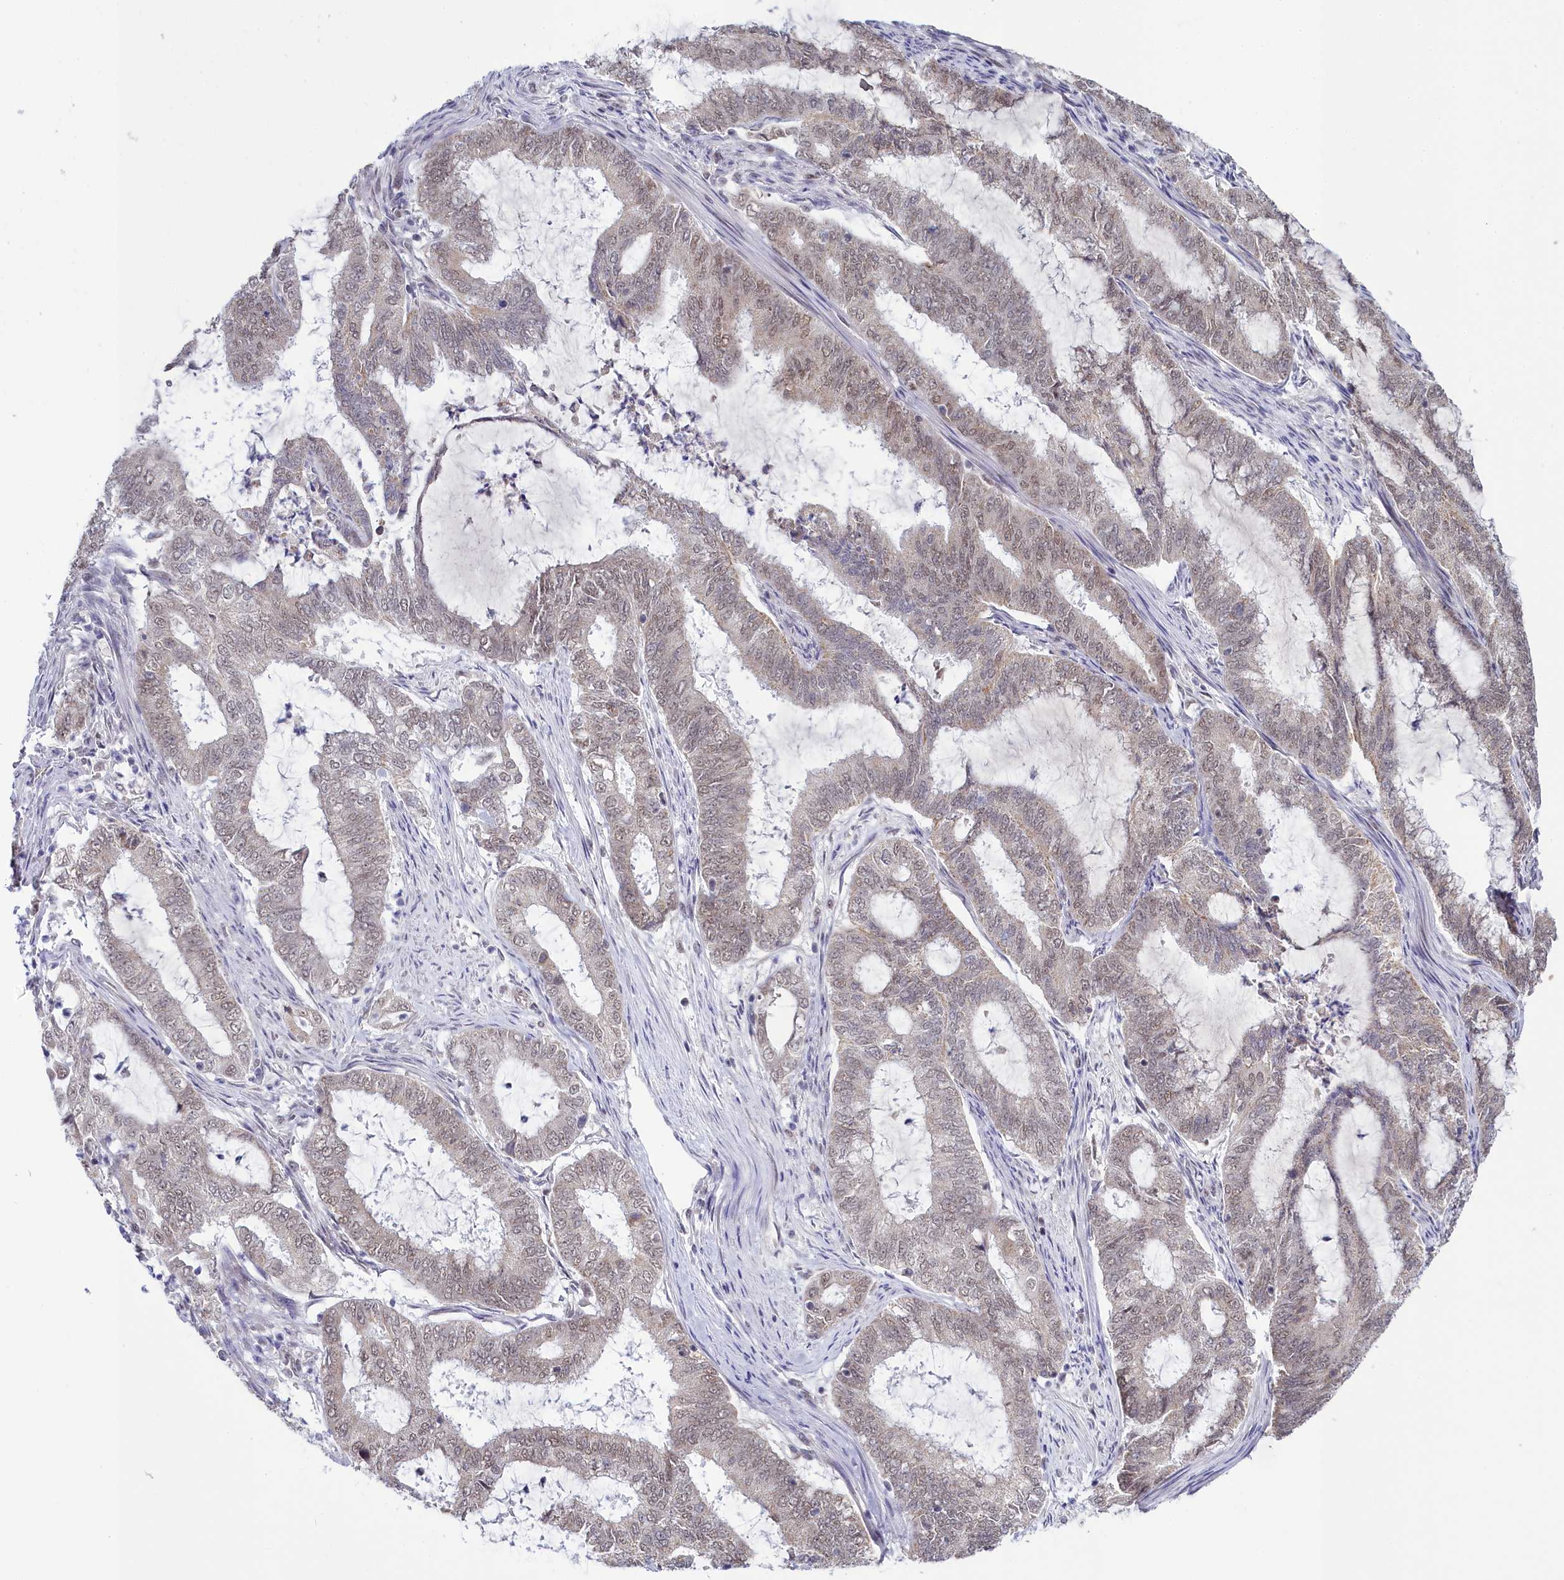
{"staining": {"intensity": "weak", "quantity": "25%-75%", "location": "nuclear"}, "tissue": "endometrial cancer", "cell_type": "Tumor cells", "image_type": "cancer", "snomed": [{"axis": "morphology", "description": "Adenocarcinoma, NOS"}, {"axis": "topography", "description": "Endometrium"}], "caption": "Immunohistochemistry staining of endometrial cancer, which demonstrates low levels of weak nuclear positivity in approximately 25%-75% of tumor cells indicating weak nuclear protein staining. The staining was performed using DAB (3,3'-diaminobenzidine) (brown) for protein detection and nuclei were counterstained in hematoxylin (blue).", "gene": "PPHLN1", "patient": {"sex": "female", "age": 51}}